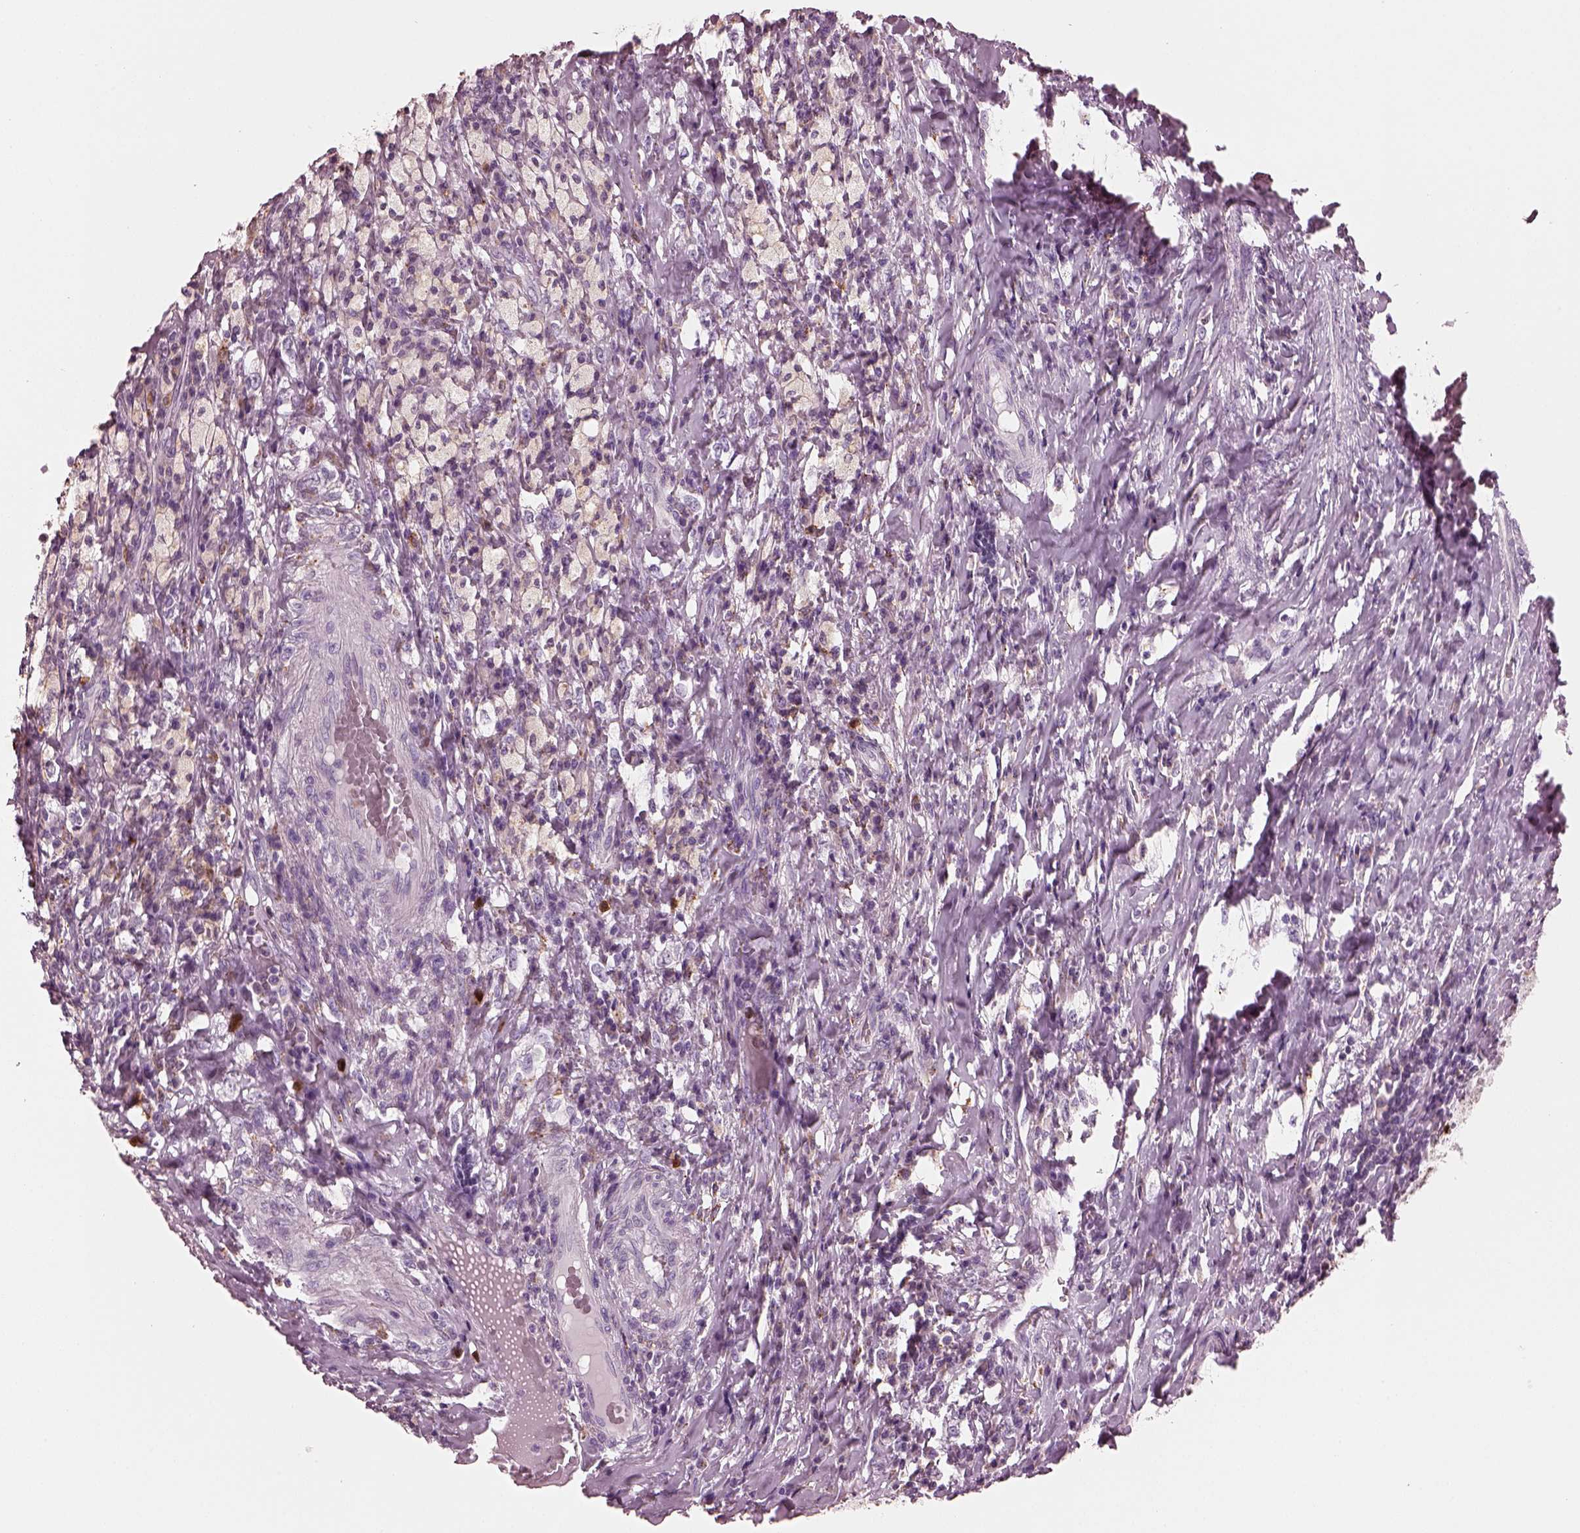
{"staining": {"intensity": "negative", "quantity": "none", "location": "none"}, "tissue": "testis cancer", "cell_type": "Tumor cells", "image_type": "cancer", "snomed": [{"axis": "morphology", "description": "Necrosis, NOS"}, {"axis": "morphology", "description": "Carcinoma, Embryonal, NOS"}, {"axis": "topography", "description": "Testis"}], "caption": "IHC photomicrograph of human testis cancer (embryonal carcinoma) stained for a protein (brown), which demonstrates no positivity in tumor cells.", "gene": "SLAMF8", "patient": {"sex": "male", "age": 19}}